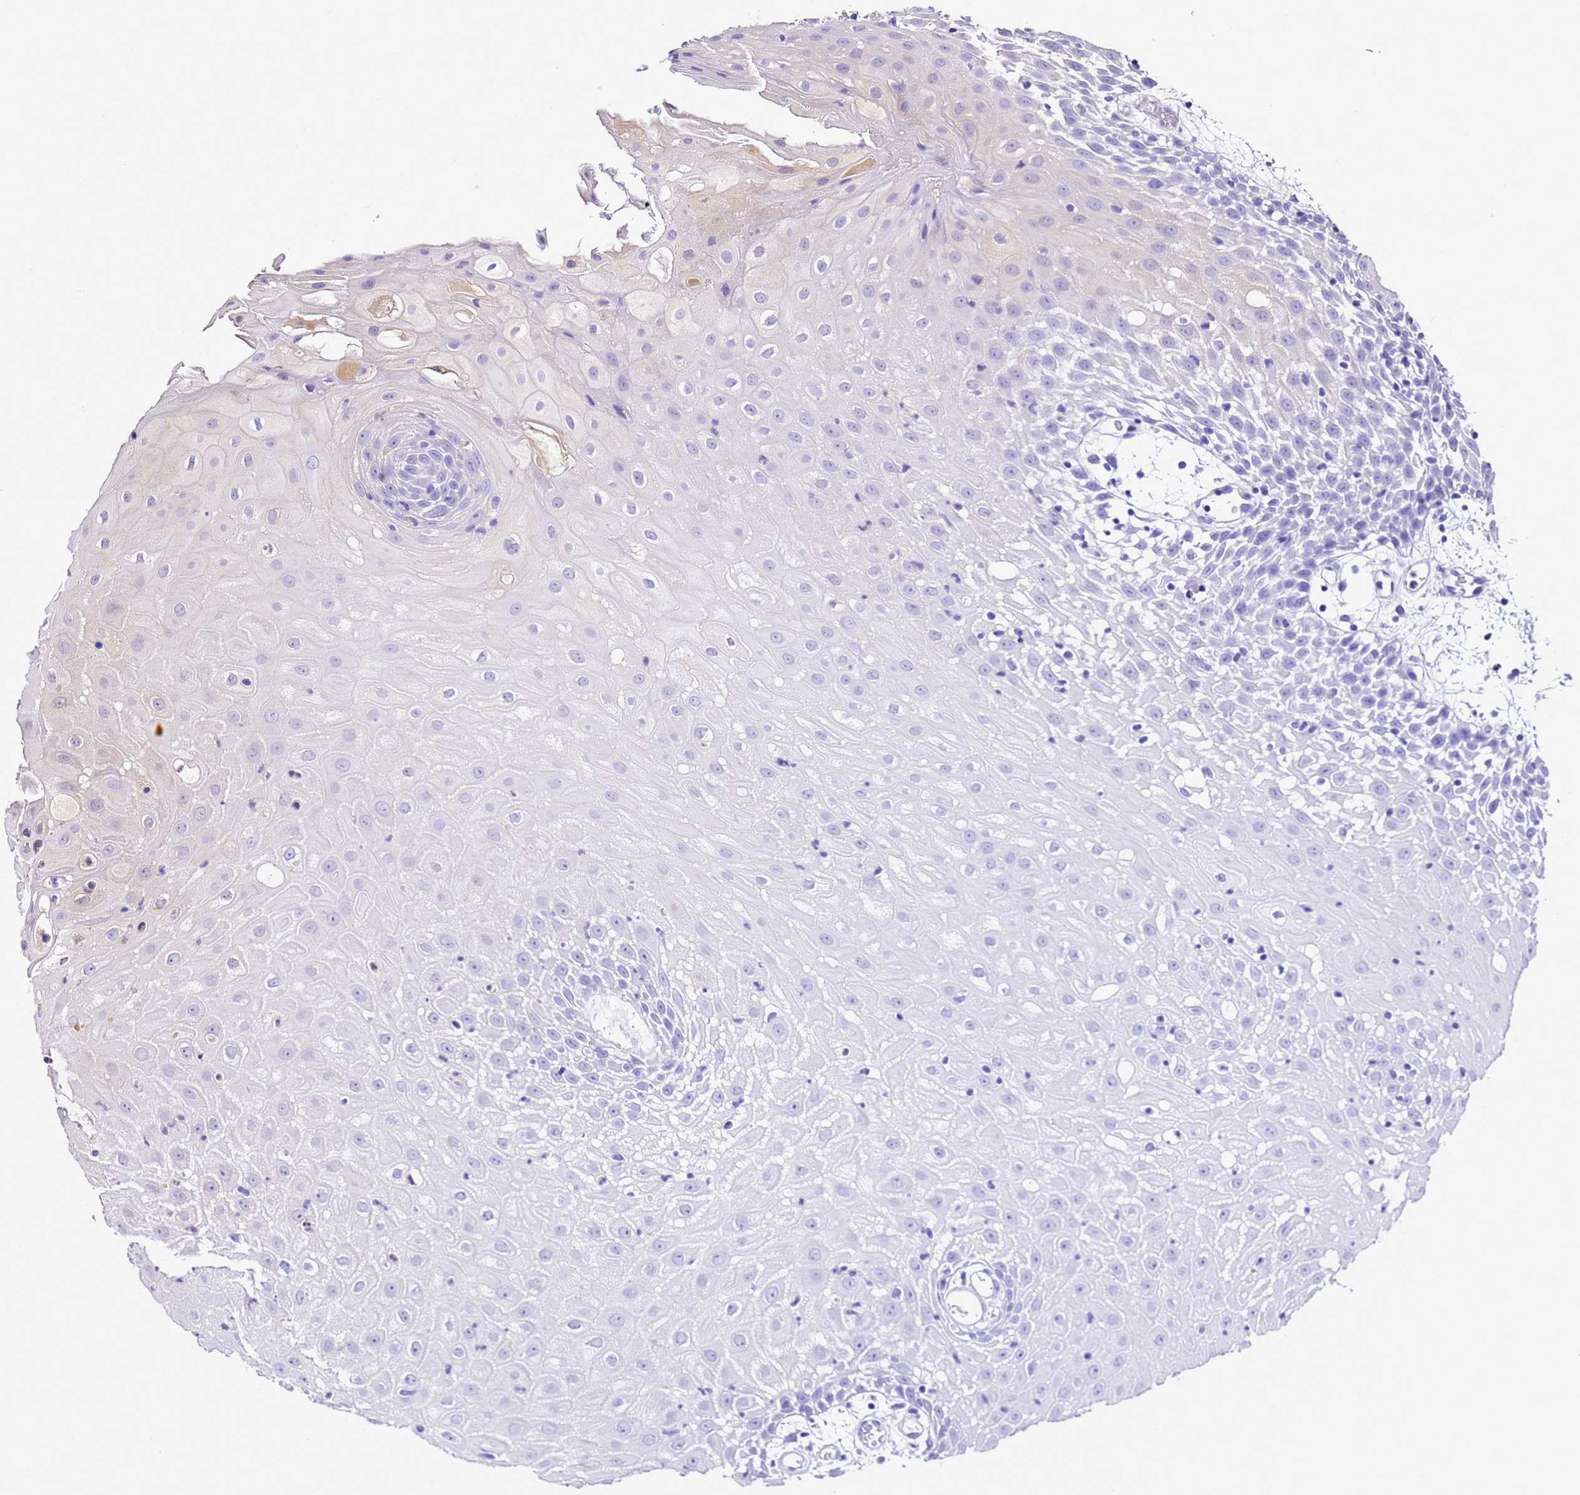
{"staining": {"intensity": "negative", "quantity": "none", "location": "none"}, "tissue": "oral mucosa", "cell_type": "Squamous epithelial cells", "image_type": "normal", "snomed": [{"axis": "morphology", "description": "Normal tissue, NOS"}, {"axis": "topography", "description": "Skeletal muscle"}, {"axis": "topography", "description": "Oral tissue"}, {"axis": "topography", "description": "Salivary gland"}, {"axis": "topography", "description": "Peripheral nerve tissue"}], "caption": "This histopathology image is of normal oral mucosa stained with immunohistochemistry (IHC) to label a protein in brown with the nuclei are counter-stained blue. There is no expression in squamous epithelial cells.", "gene": "UGT2A1", "patient": {"sex": "male", "age": 54}}